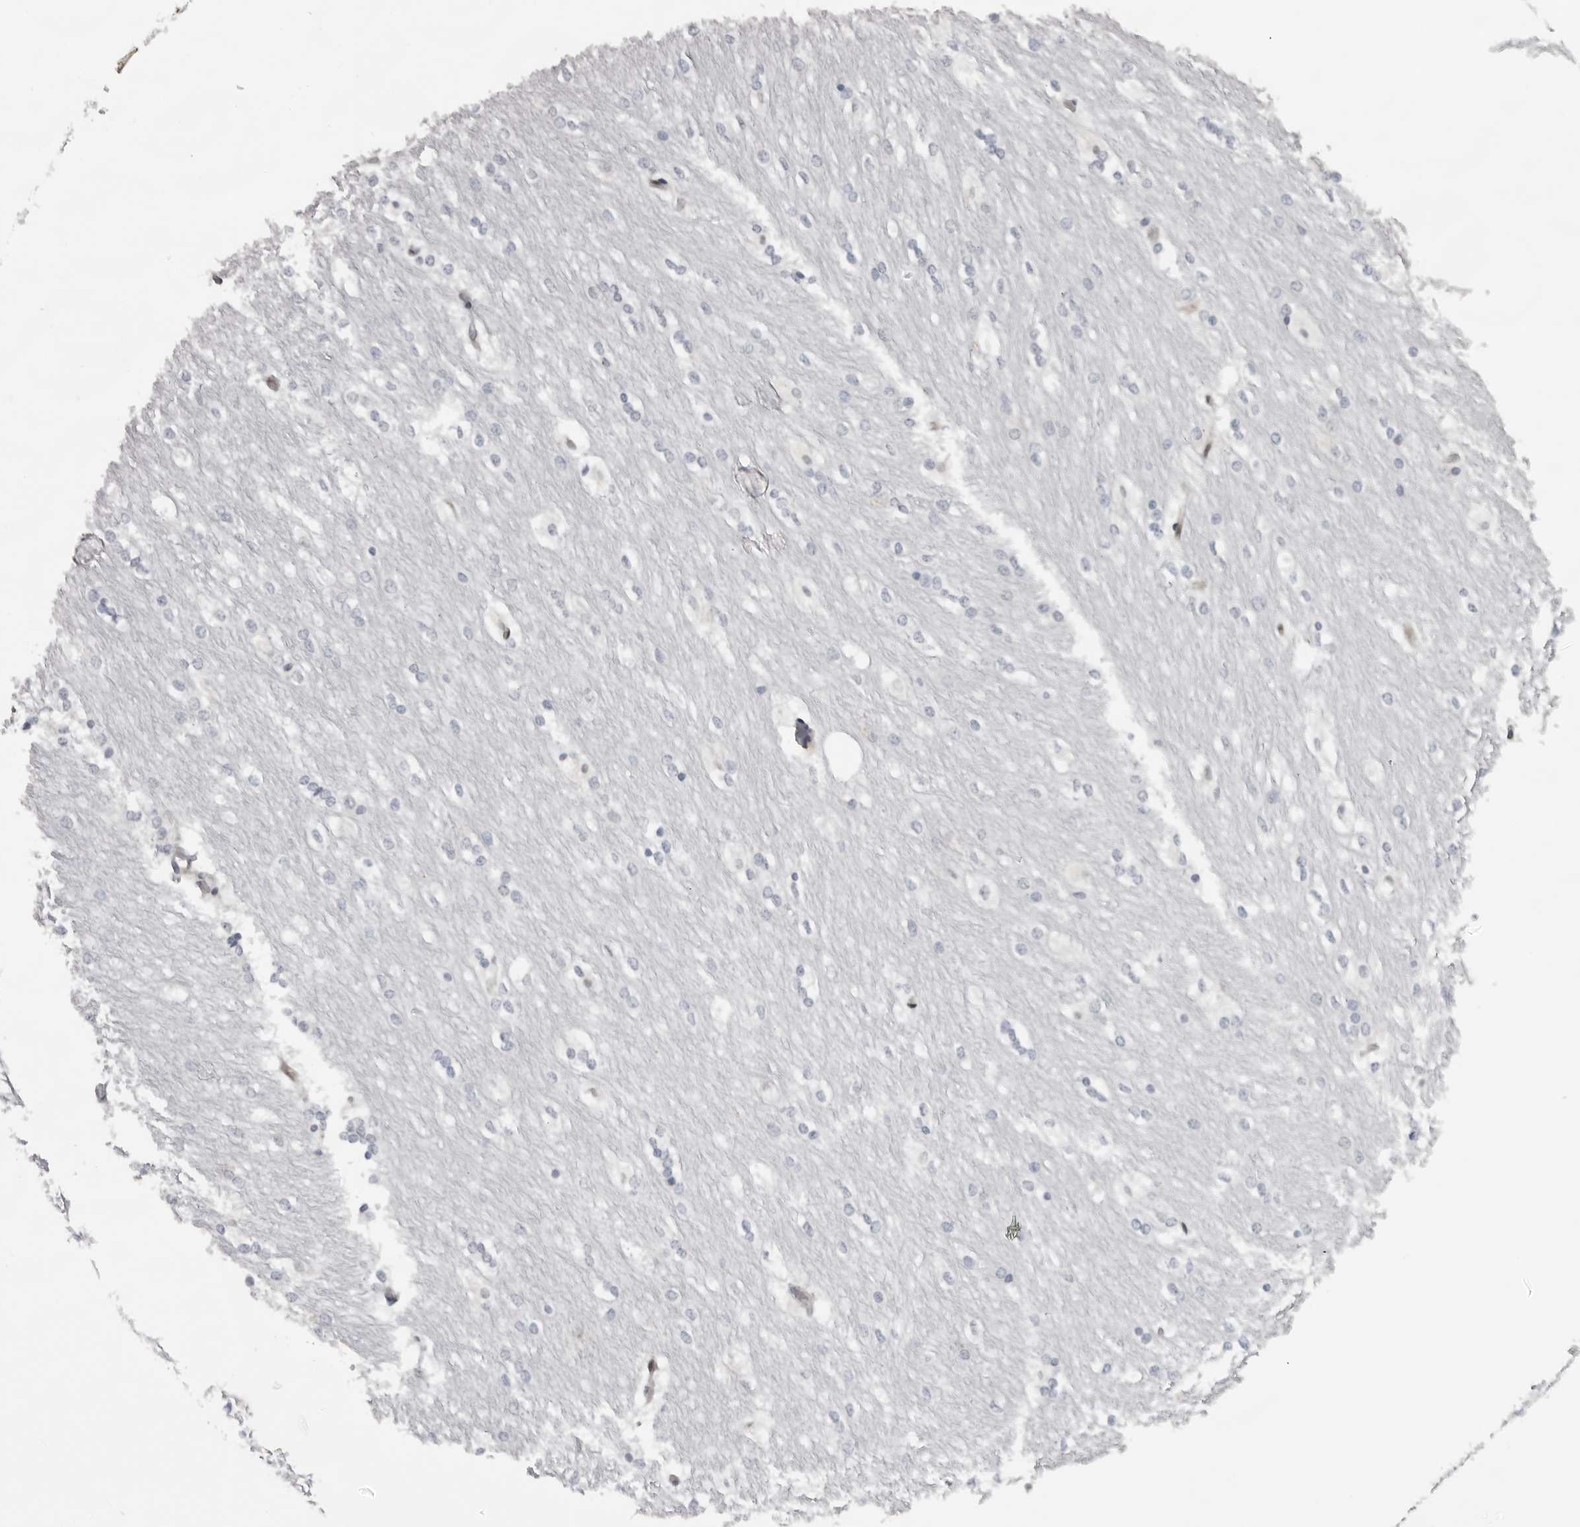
{"staining": {"intensity": "negative", "quantity": "none", "location": "none"}, "tissue": "caudate", "cell_type": "Glial cells", "image_type": "normal", "snomed": [{"axis": "morphology", "description": "Normal tissue, NOS"}, {"axis": "topography", "description": "Lateral ventricle wall"}], "caption": "The histopathology image displays no significant staining in glial cells of caudate.", "gene": "CASP7", "patient": {"sex": "female", "age": 19}}